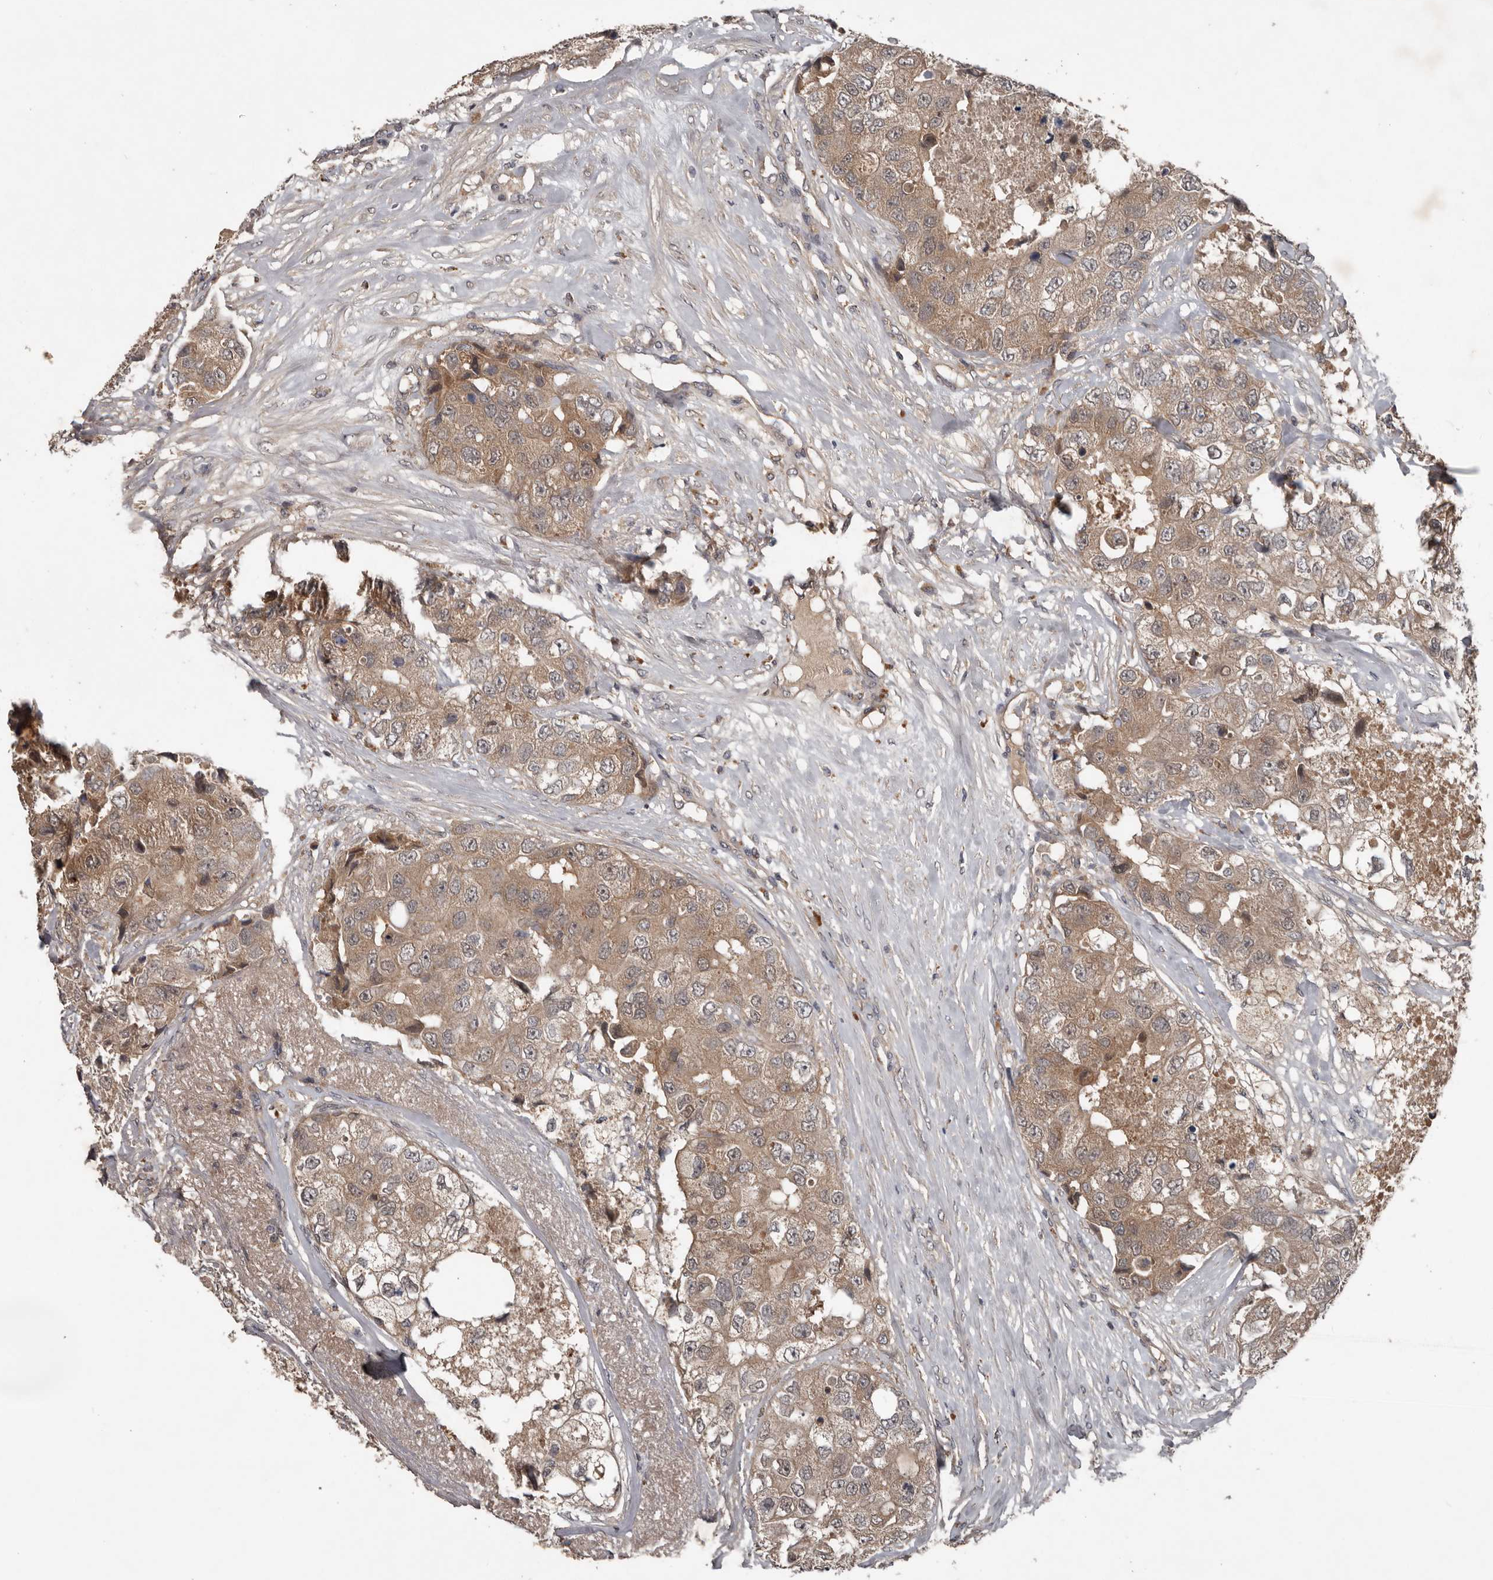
{"staining": {"intensity": "moderate", "quantity": ">75%", "location": "cytoplasmic/membranous"}, "tissue": "breast cancer", "cell_type": "Tumor cells", "image_type": "cancer", "snomed": [{"axis": "morphology", "description": "Duct carcinoma"}, {"axis": "topography", "description": "Breast"}], "caption": "A high-resolution histopathology image shows IHC staining of breast cancer (intraductal carcinoma), which demonstrates moderate cytoplasmic/membranous staining in about >75% of tumor cells.", "gene": "DNAJB4", "patient": {"sex": "female", "age": 62}}